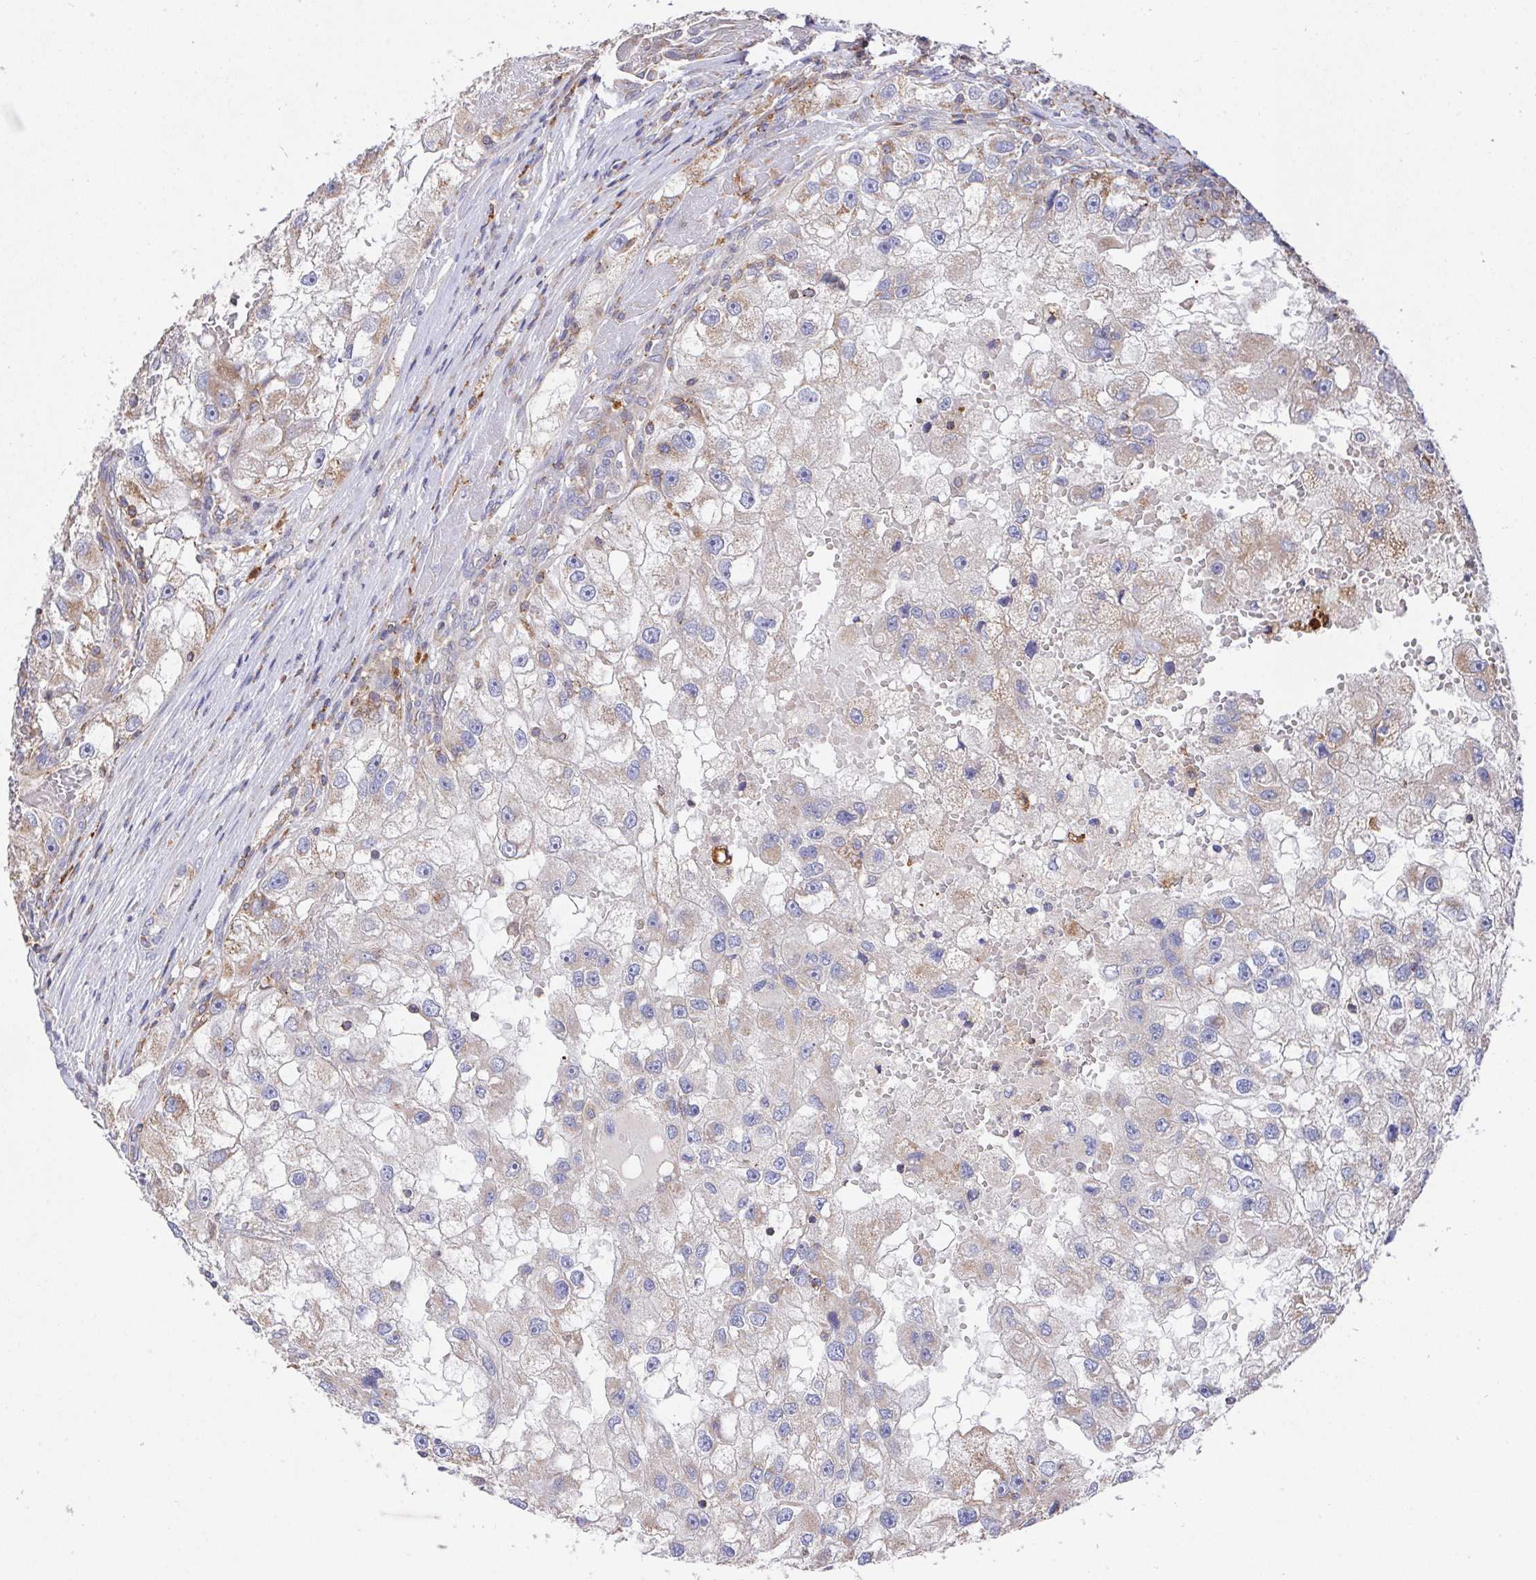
{"staining": {"intensity": "weak", "quantity": "25%-75%", "location": "cytoplasmic/membranous"}, "tissue": "renal cancer", "cell_type": "Tumor cells", "image_type": "cancer", "snomed": [{"axis": "morphology", "description": "Adenocarcinoma, NOS"}, {"axis": "topography", "description": "Kidney"}], "caption": "A brown stain shows weak cytoplasmic/membranous staining of a protein in human renal cancer tumor cells. The staining was performed using DAB to visualize the protein expression in brown, while the nuclei were stained in blue with hematoxylin (Magnification: 20x).", "gene": "FAM241A", "patient": {"sex": "male", "age": 63}}